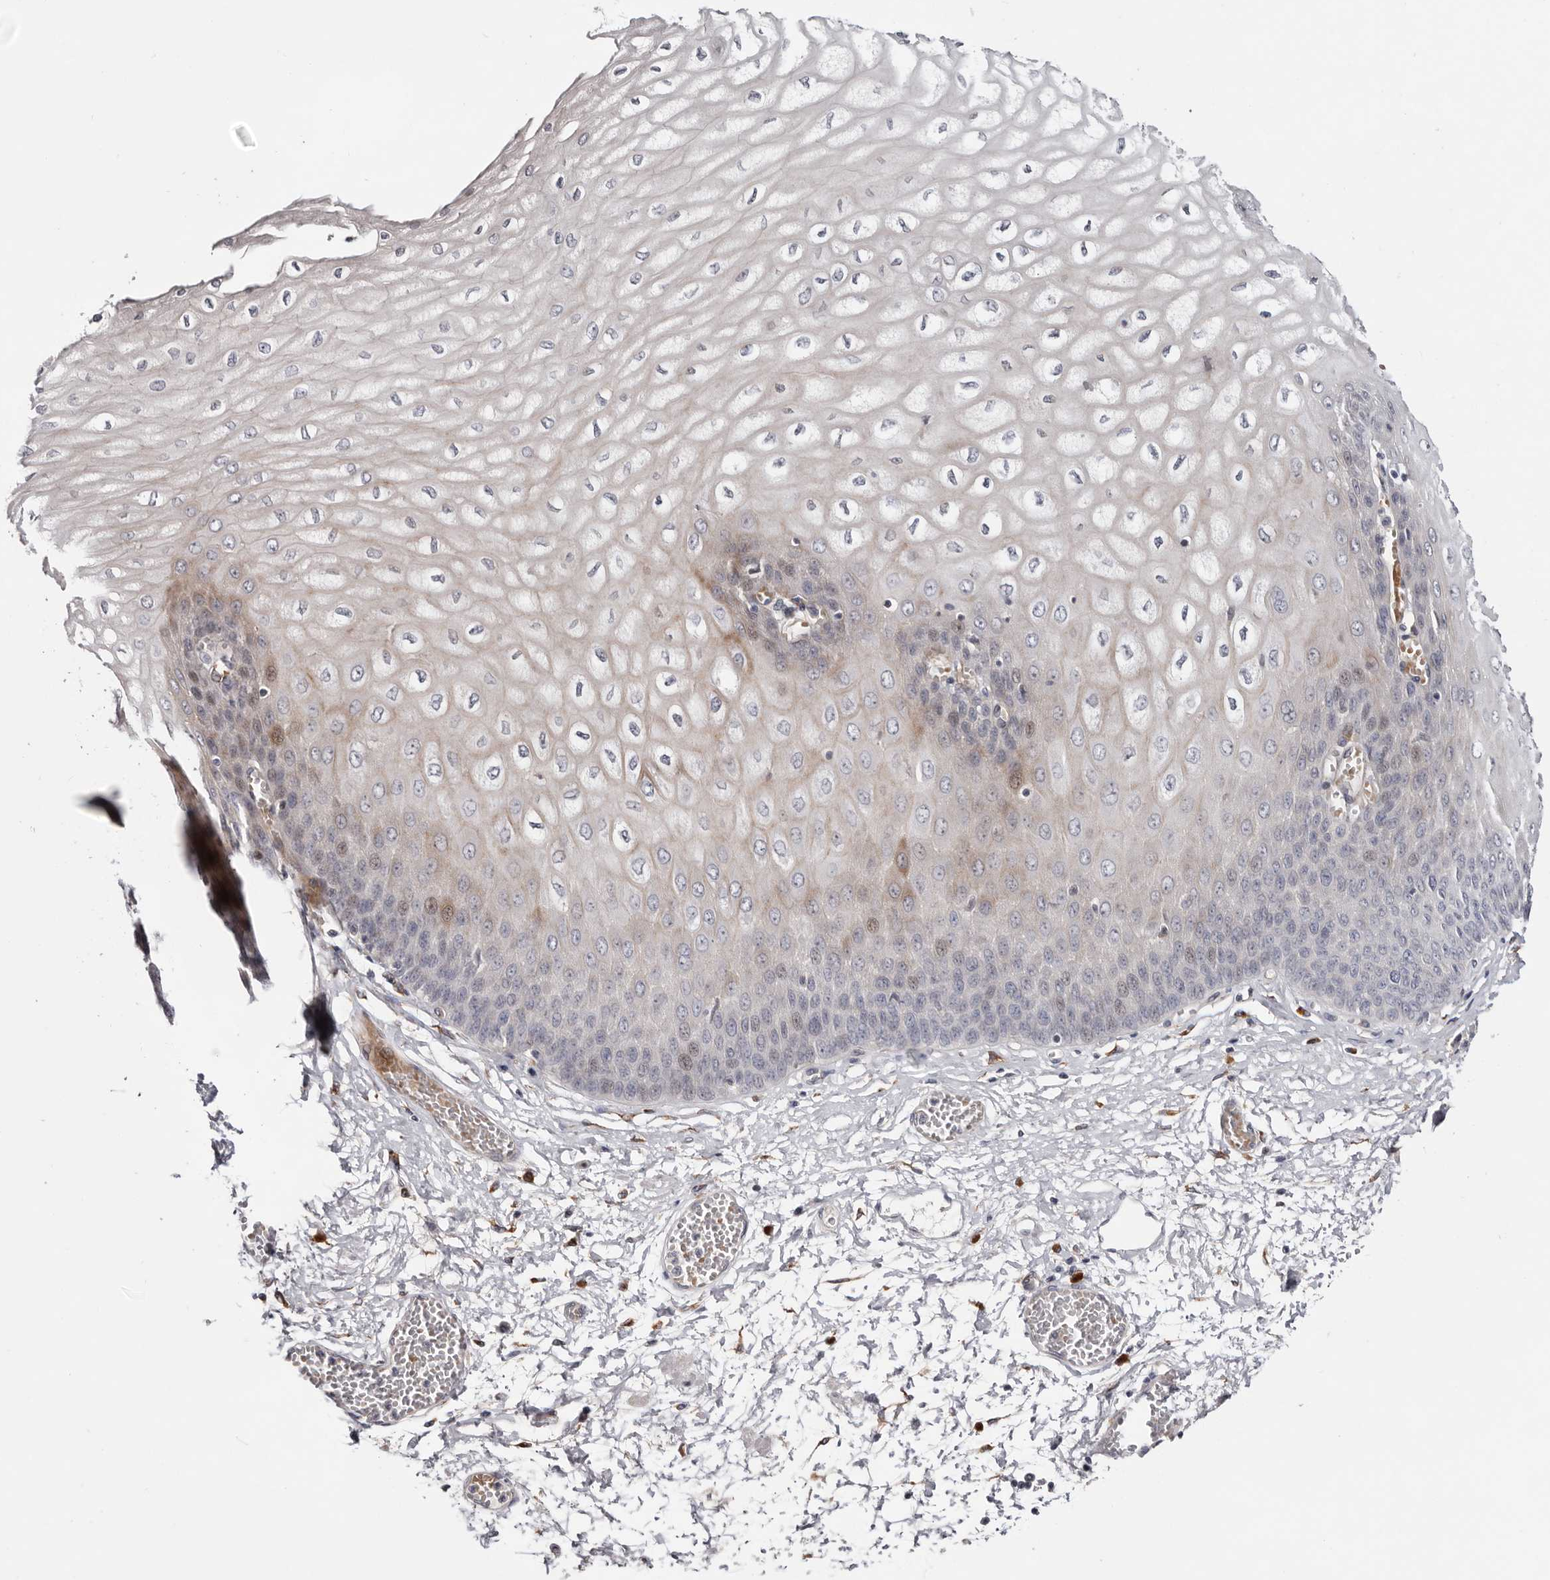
{"staining": {"intensity": "moderate", "quantity": "<25%", "location": "cytoplasmic/membranous"}, "tissue": "esophagus", "cell_type": "Squamous epithelial cells", "image_type": "normal", "snomed": [{"axis": "morphology", "description": "Normal tissue, NOS"}, {"axis": "topography", "description": "Esophagus"}], "caption": "Moderate cytoplasmic/membranous staining for a protein is present in about <25% of squamous epithelial cells of unremarkable esophagus using IHC.", "gene": "USH1C", "patient": {"sex": "male", "age": 60}}